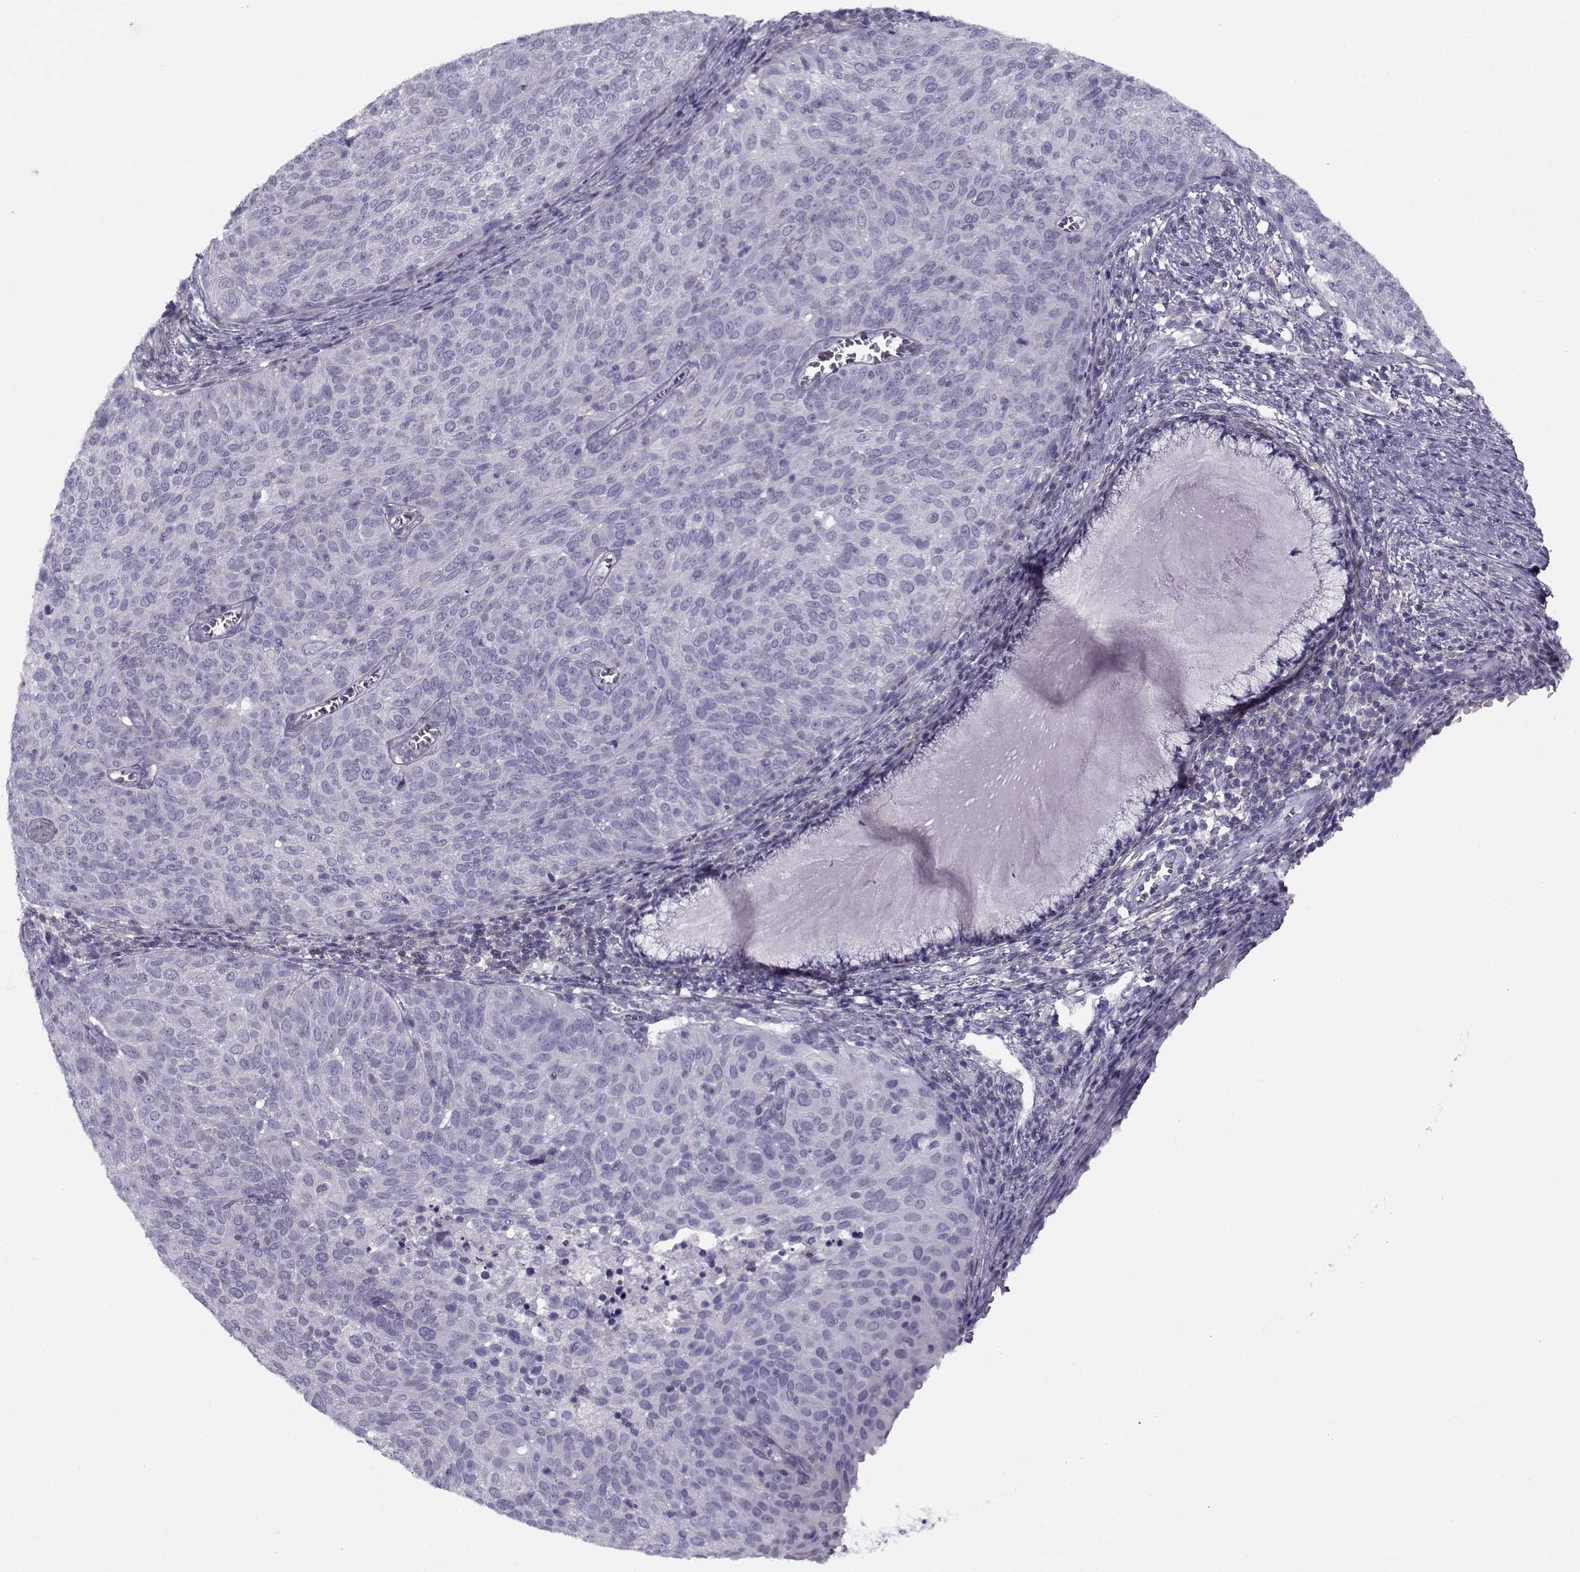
{"staining": {"intensity": "negative", "quantity": "none", "location": "none"}, "tissue": "cervical cancer", "cell_type": "Tumor cells", "image_type": "cancer", "snomed": [{"axis": "morphology", "description": "Squamous cell carcinoma, NOS"}, {"axis": "topography", "description": "Cervix"}], "caption": "This photomicrograph is of cervical squamous cell carcinoma stained with immunohistochemistry (IHC) to label a protein in brown with the nuclei are counter-stained blue. There is no positivity in tumor cells.", "gene": "PP2D1", "patient": {"sex": "female", "age": 39}}